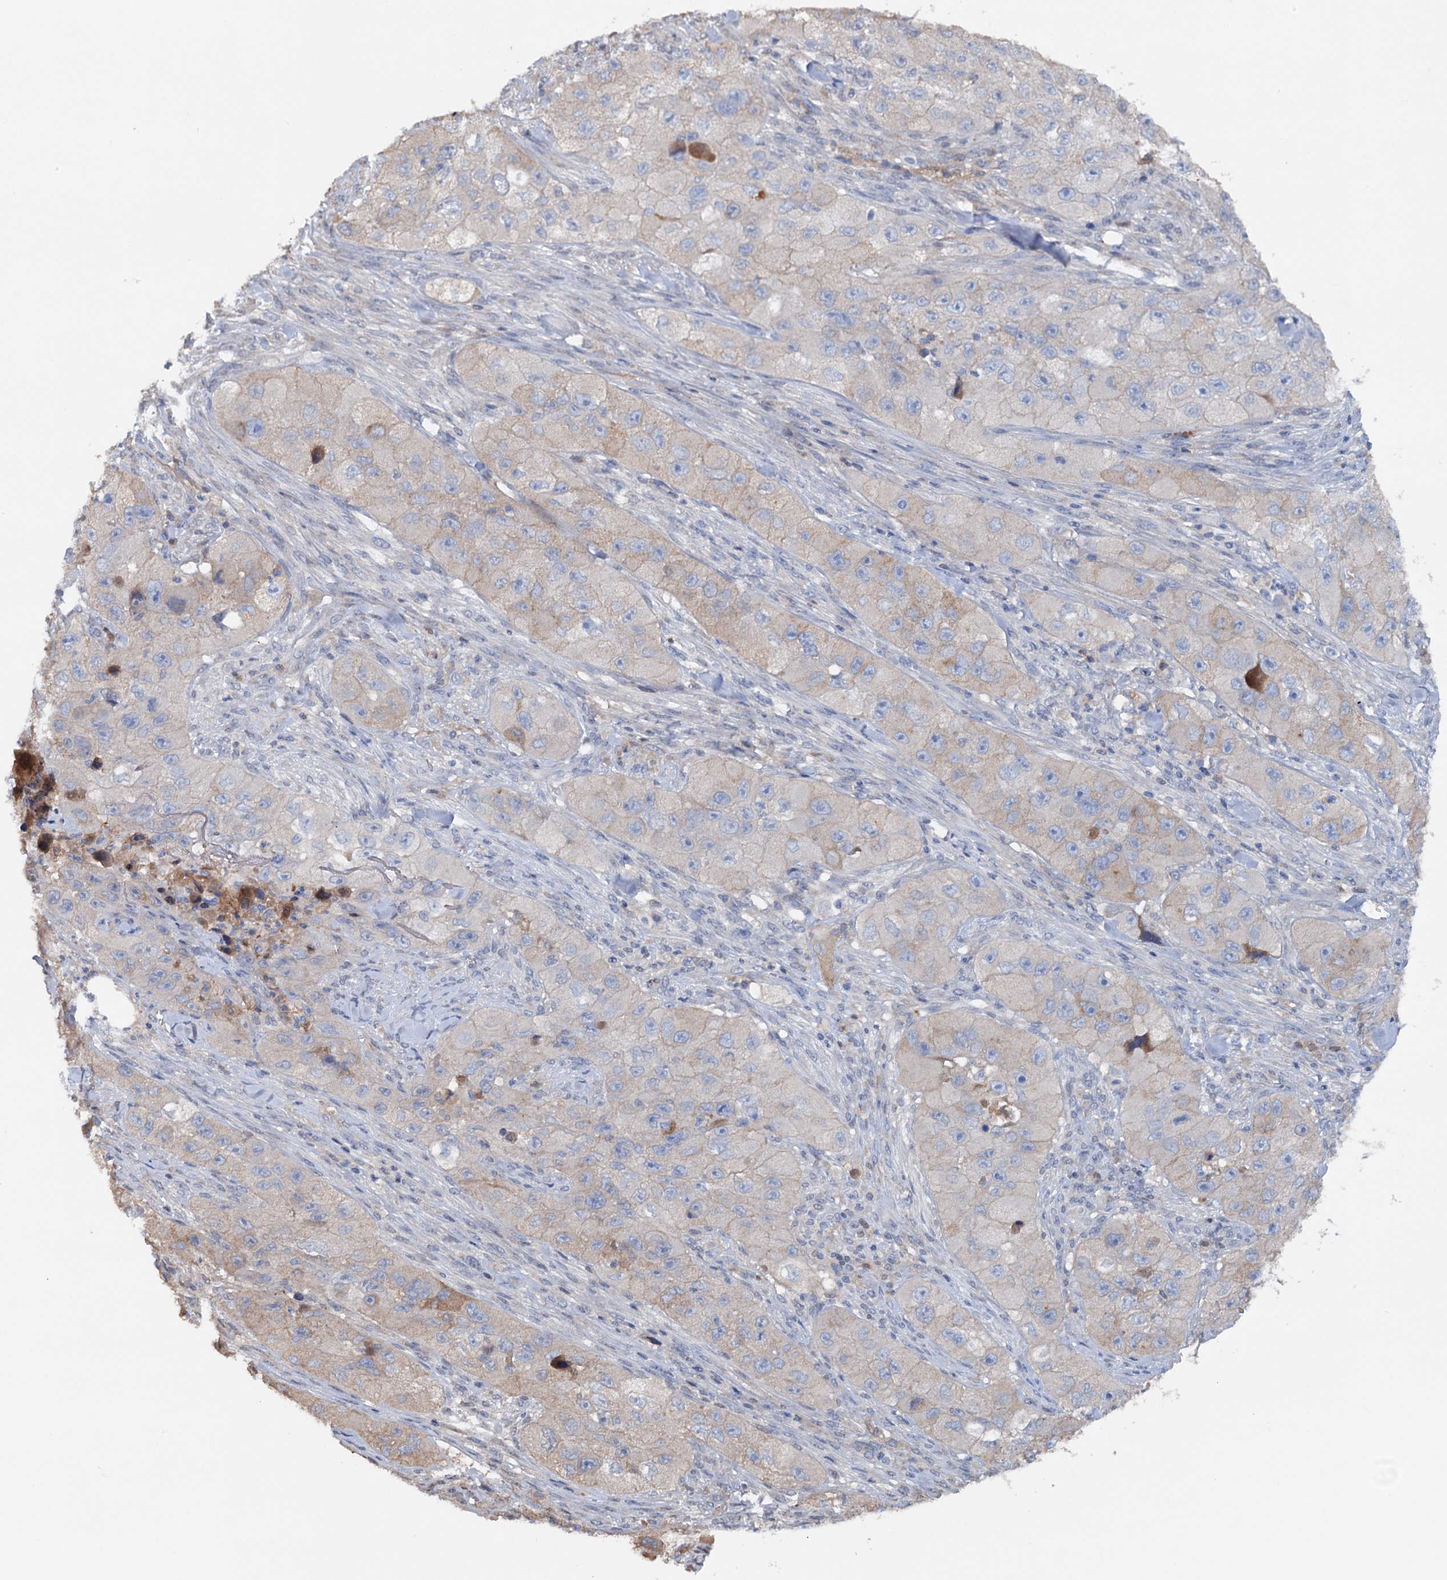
{"staining": {"intensity": "negative", "quantity": "none", "location": "none"}, "tissue": "skin cancer", "cell_type": "Tumor cells", "image_type": "cancer", "snomed": [{"axis": "morphology", "description": "Squamous cell carcinoma, NOS"}, {"axis": "topography", "description": "Skin"}, {"axis": "topography", "description": "Subcutis"}], "caption": "This is an immunohistochemistry (IHC) micrograph of squamous cell carcinoma (skin). There is no positivity in tumor cells.", "gene": "ARL13A", "patient": {"sex": "male", "age": 73}}